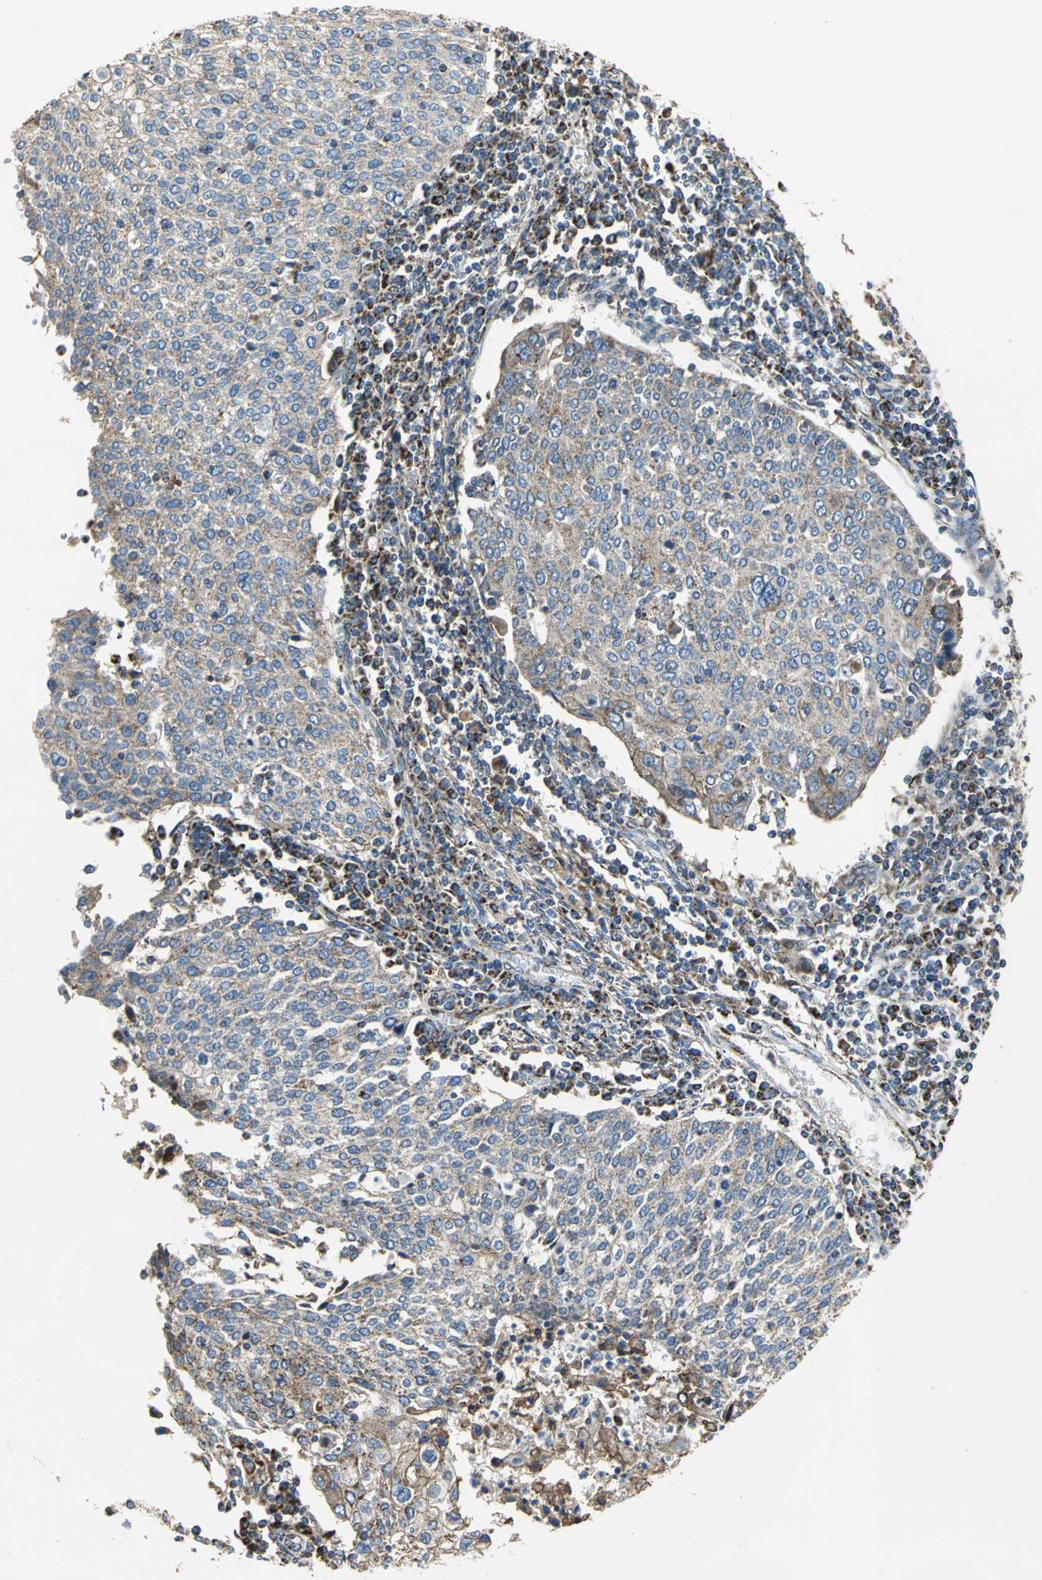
{"staining": {"intensity": "moderate", "quantity": ">75%", "location": "cytoplasmic/membranous"}, "tissue": "cervical cancer", "cell_type": "Tumor cells", "image_type": "cancer", "snomed": [{"axis": "morphology", "description": "Squamous cell carcinoma, NOS"}, {"axis": "topography", "description": "Cervix"}], "caption": "Tumor cells demonstrate medium levels of moderate cytoplasmic/membranous staining in about >75% of cells in human cervical squamous cell carcinoma. Nuclei are stained in blue.", "gene": "NDUFB5", "patient": {"sex": "female", "age": 40}}